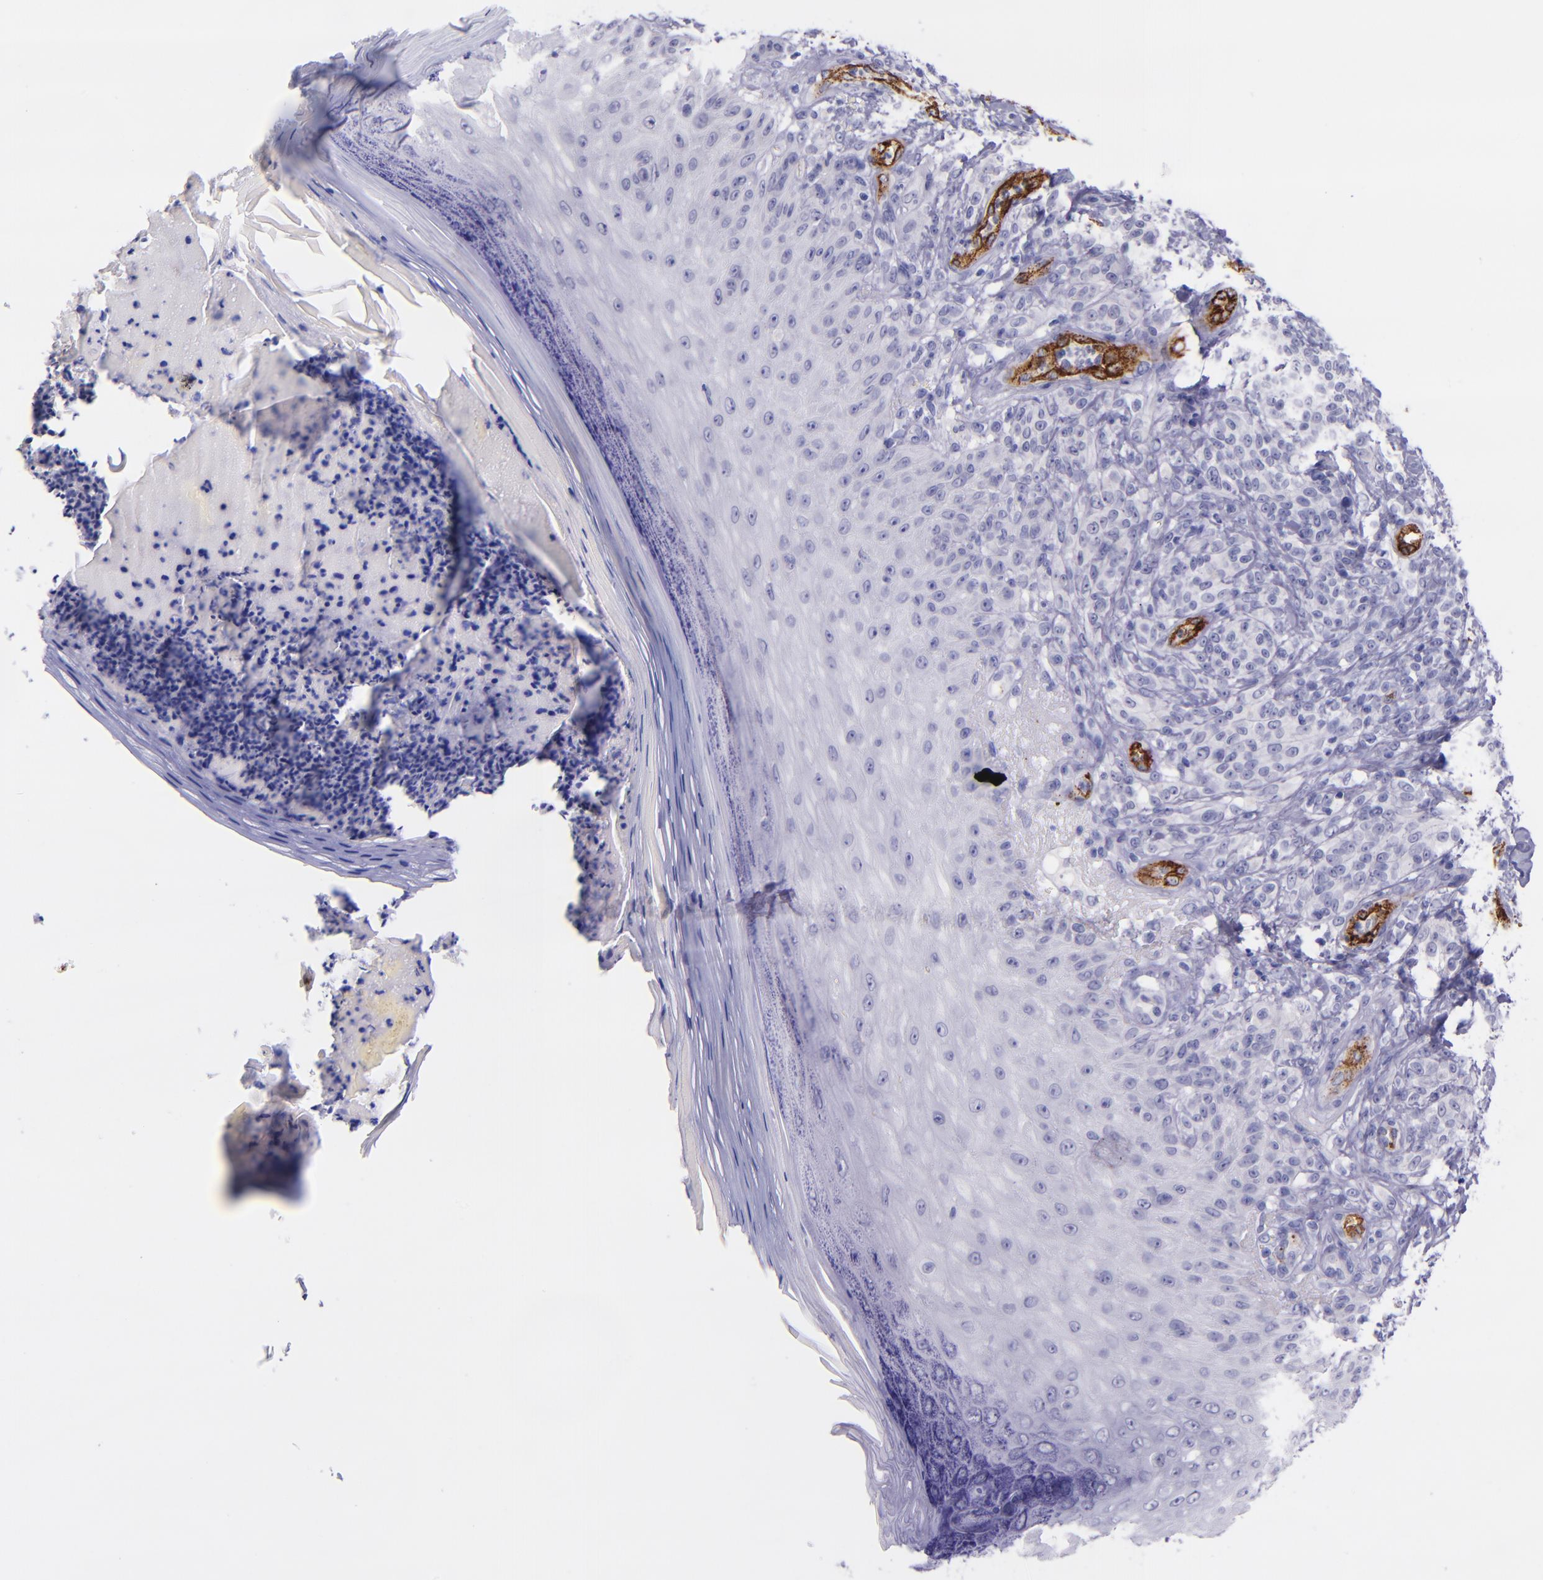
{"staining": {"intensity": "negative", "quantity": "none", "location": "none"}, "tissue": "melanoma", "cell_type": "Tumor cells", "image_type": "cancer", "snomed": [{"axis": "morphology", "description": "Malignant melanoma, NOS"}, {"axis": "topography", "description": "Skin"}], "caption": "IHC of melanoma shows no expression in tumor cells.", "gene": "SELE", "patient": {"sex": "male", "age": 57}}